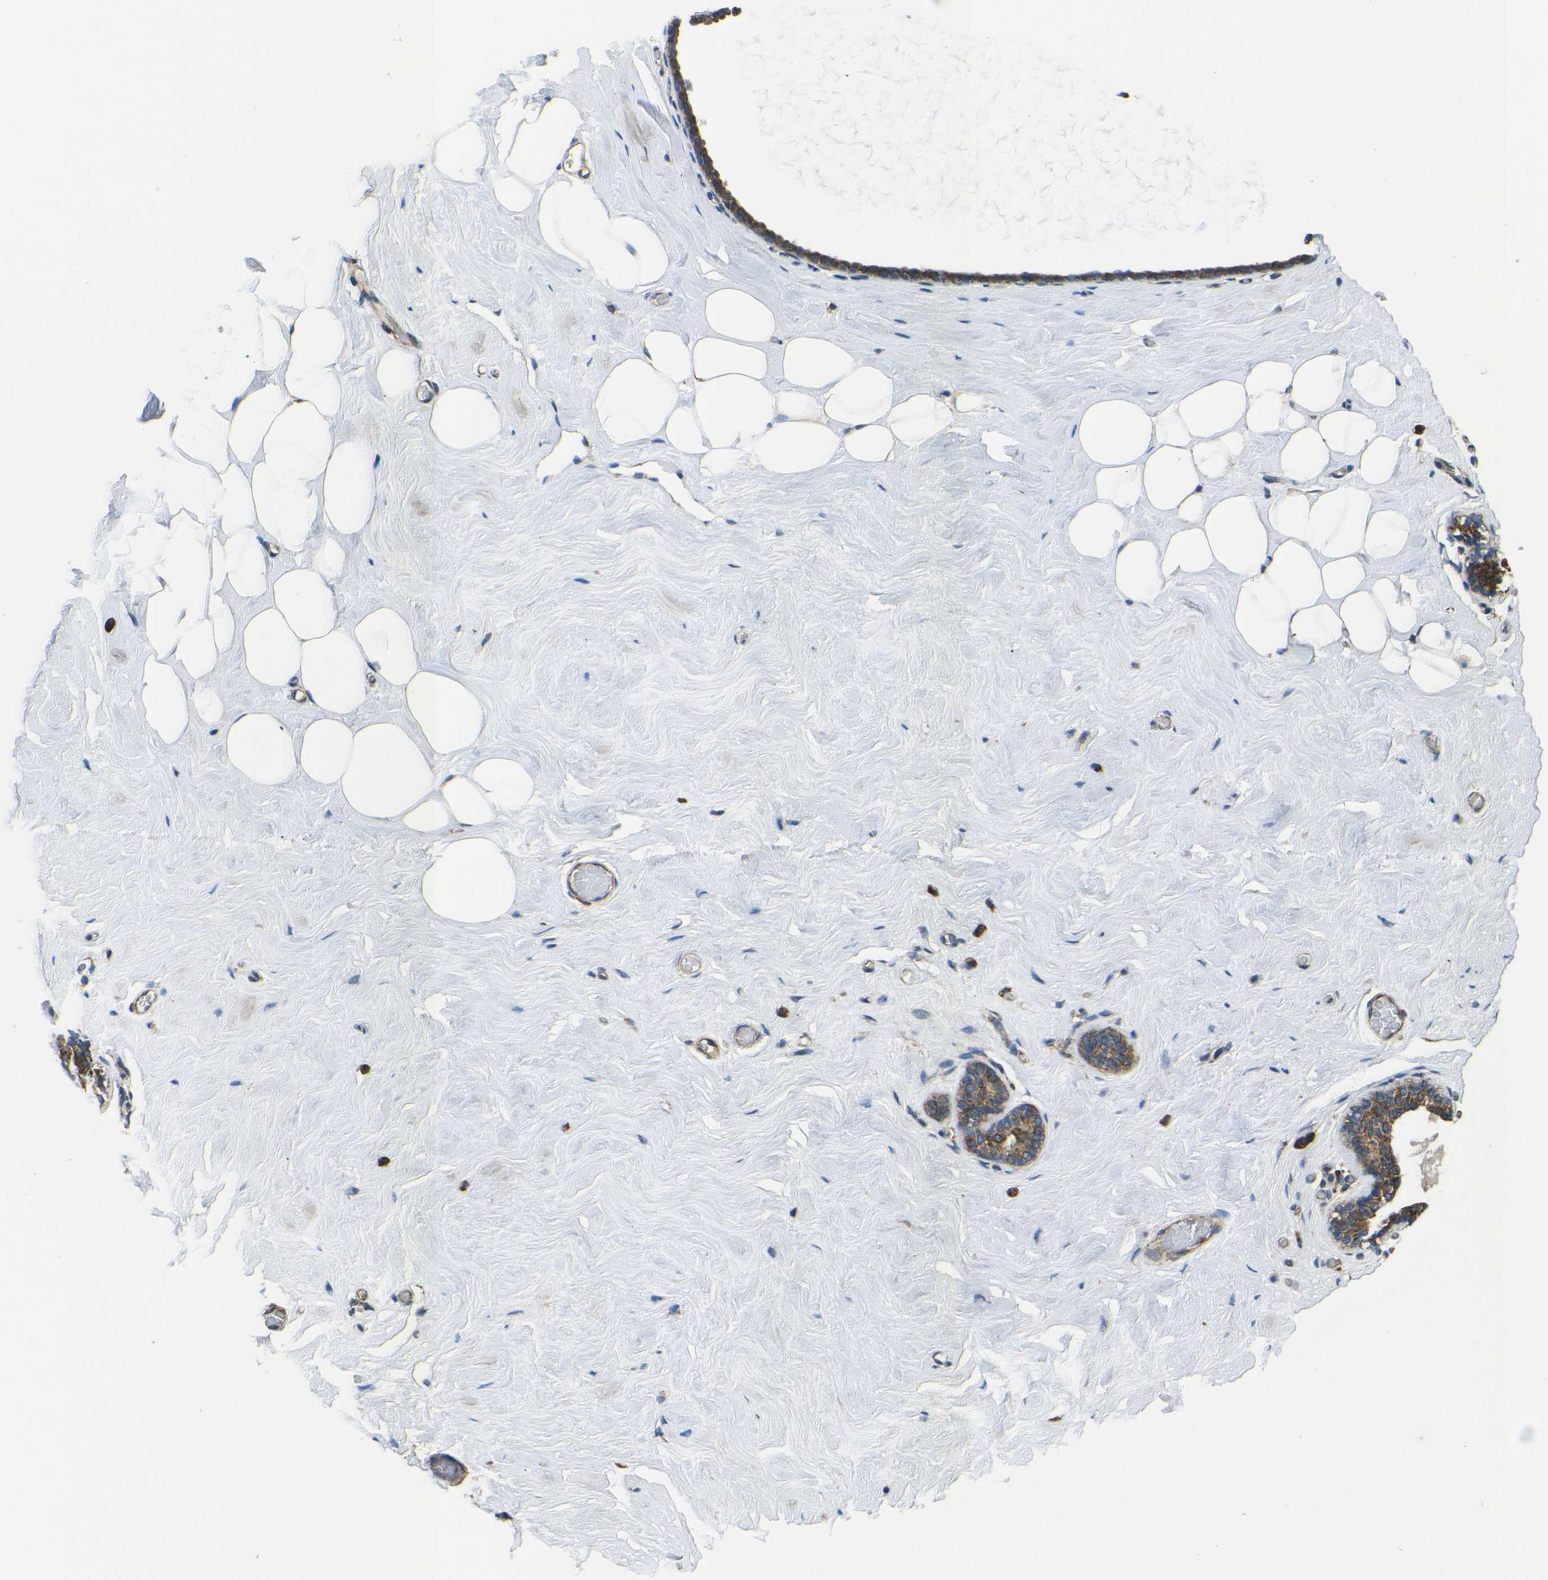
{"staining": {"intensity": "negative", "quantity": "none", "location": "none"}, "tissue": "breast", "cell_type": "Adipocytes", "image_type": "normal", "snomed": [{"axis": "morphology", "description": "Normal tissue, NOS"}, {"axis": "topography", "description": "Breast"}], "caption": "This image is of benign breast stained with immunohistochemistry to label a protein in brown with the nuclei are counter-stained blue. There is no expression in adipocytes.", "gene": "RPSA", "patient": {"sex": "female", "age": 75}}